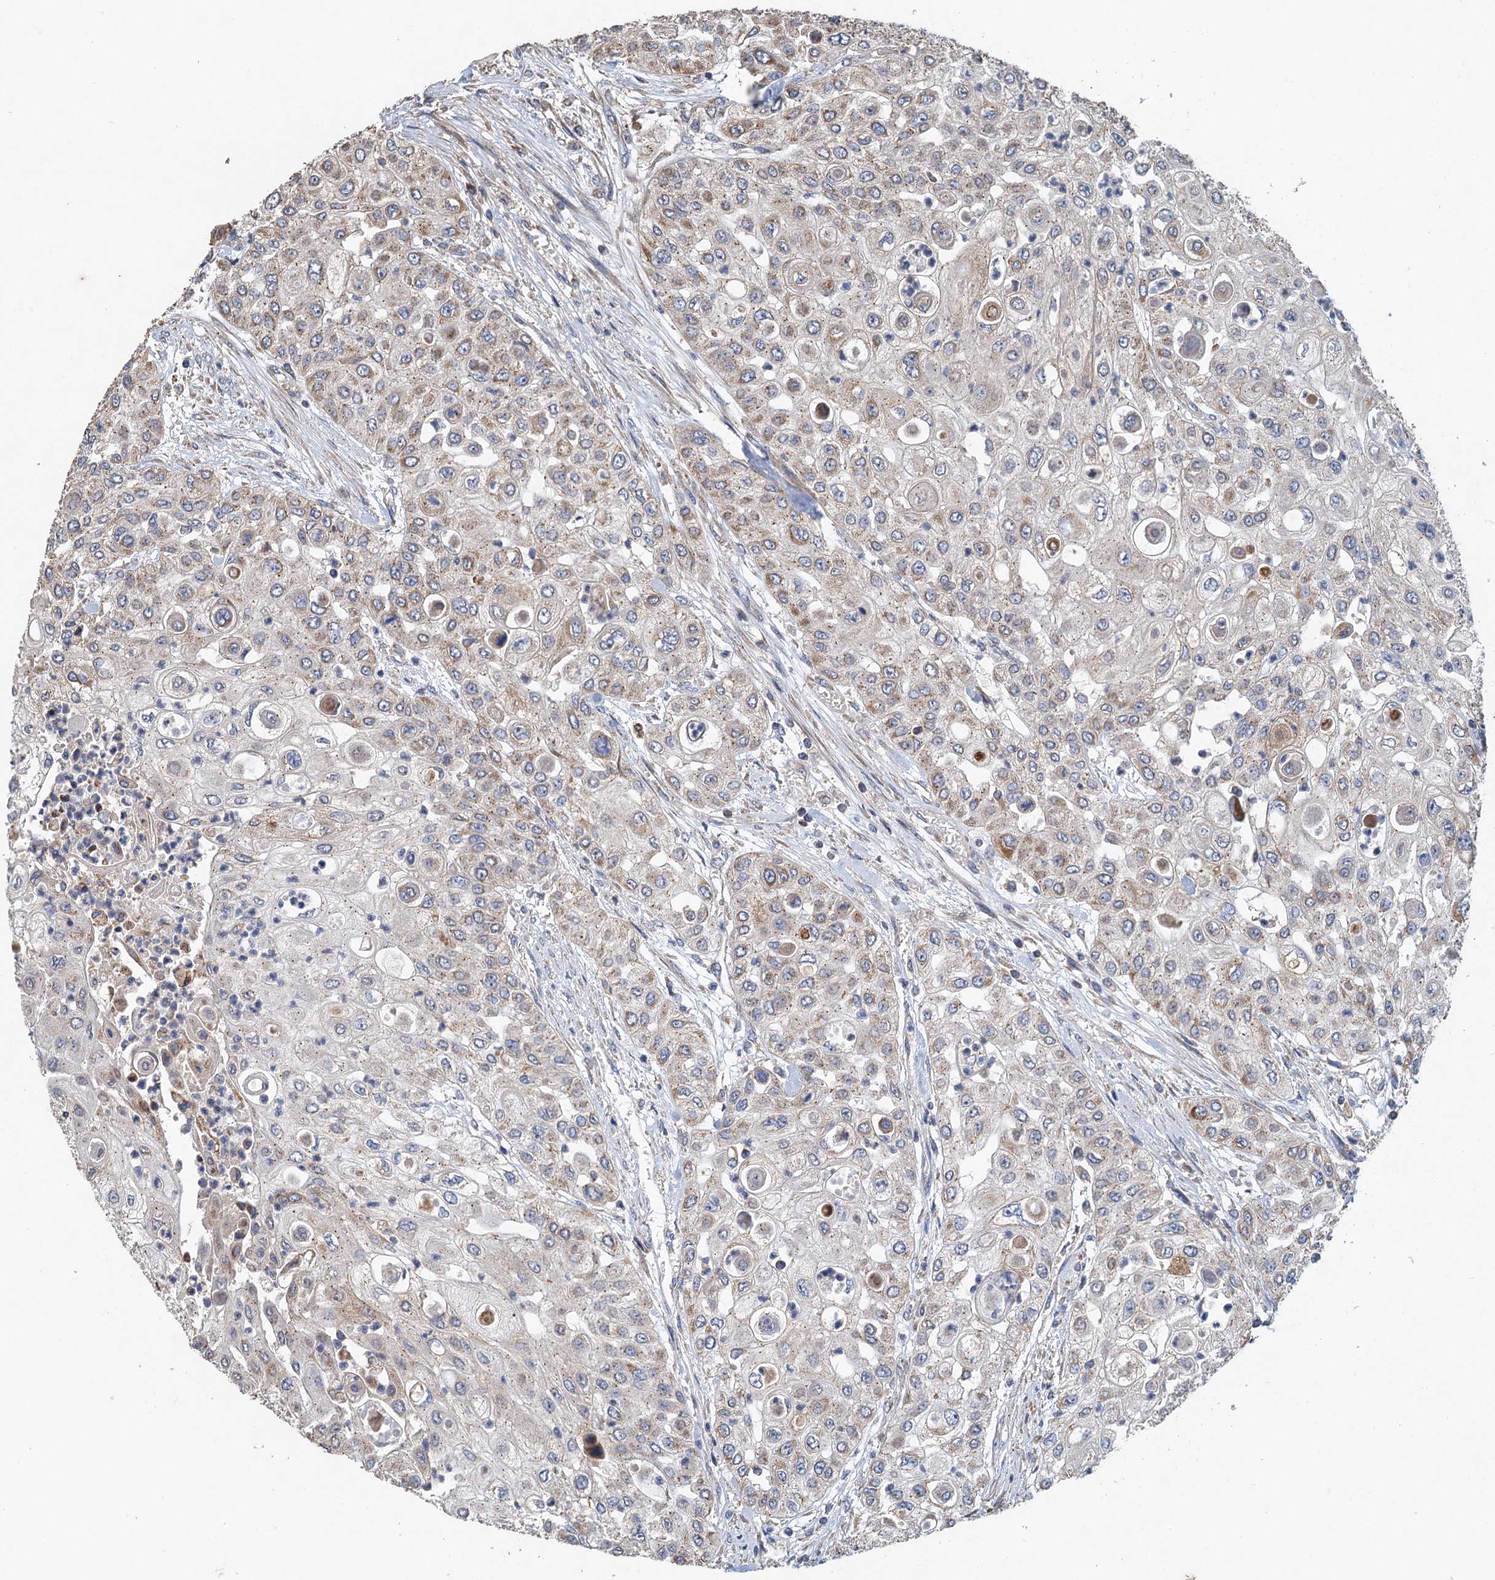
{"staining": {"intensity": "weak", "quantity": "25%-75%", "location": "cytoplasmic/membranous"}, "tissue": "urothelial cancer", "cell_type": "Tumor cells", "image_type": "cancer", "snomed": [{"axis": "morphology", "description": "Urothelial carcinoma, High grade"}, {"axis": "topography", "description": "Urinary bladder"}], "caption": "Protein staining of urothelial carcinoma (high-grade) tissue demonstrates weak cytoplasmic/membranous positivity in about 25%-75% of tumor cells.", "gene": "BCS1L", "patient": {"sex": "female", "age": 79}}